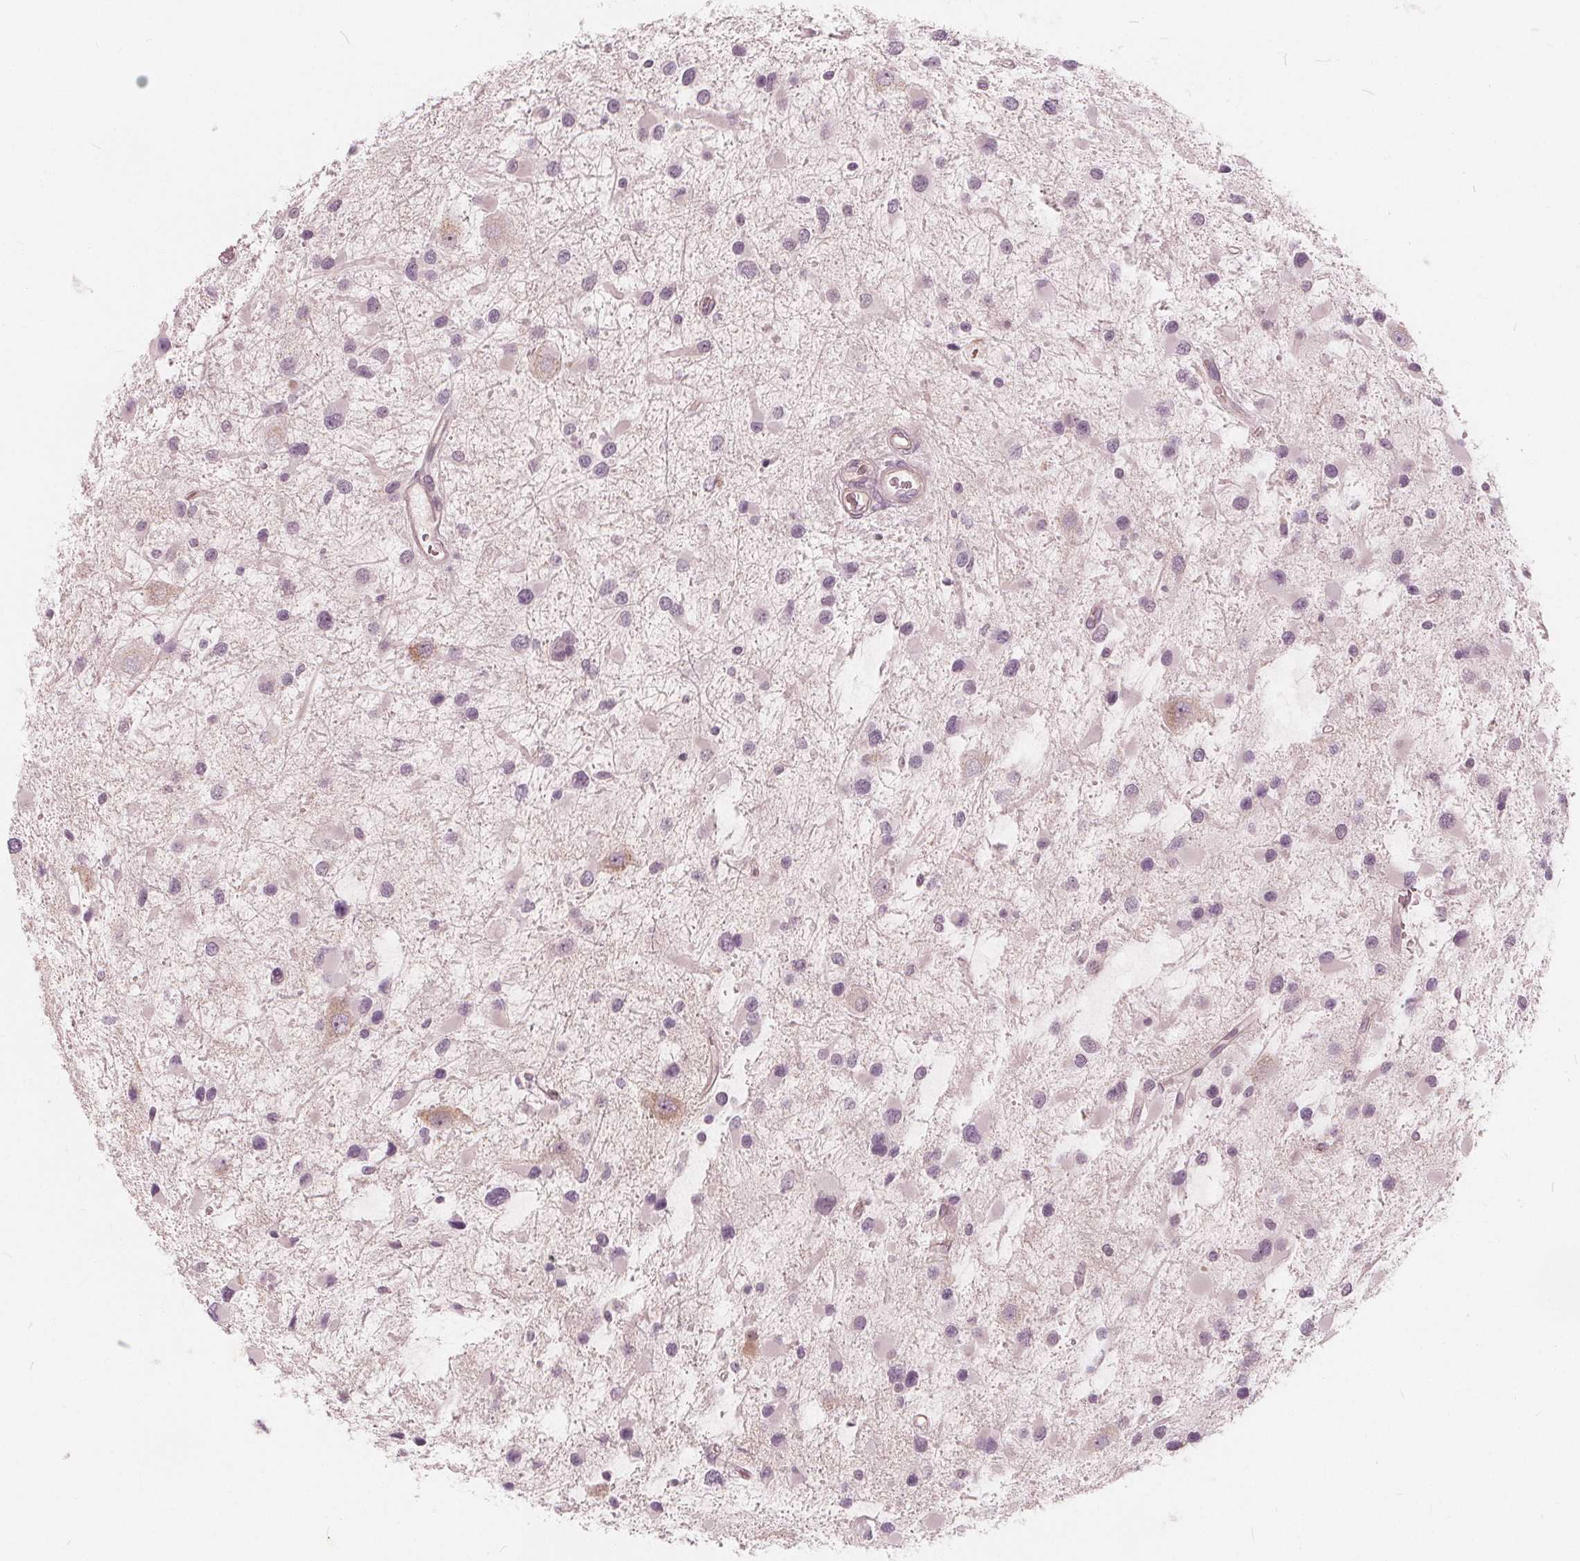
{"staining": {"intensity": "negative", "quantity": "none", "location": "none"}, "tissue": "glioma", "cell_type": "Tumor cells", "image_type": "cancer", "snomed": [{"axis": "morphology", "description": "Glioma, malignant, Low grade"}, {"axis": "topography", "description": "Brain"}], "caption": "An IHC image of malignant glioma (low-grade) is shown. There is no staining in tumor cells of malignant glioma (low-grade).", "gene": "SAT2", "patient": {"sex": "female", "age": 32}}